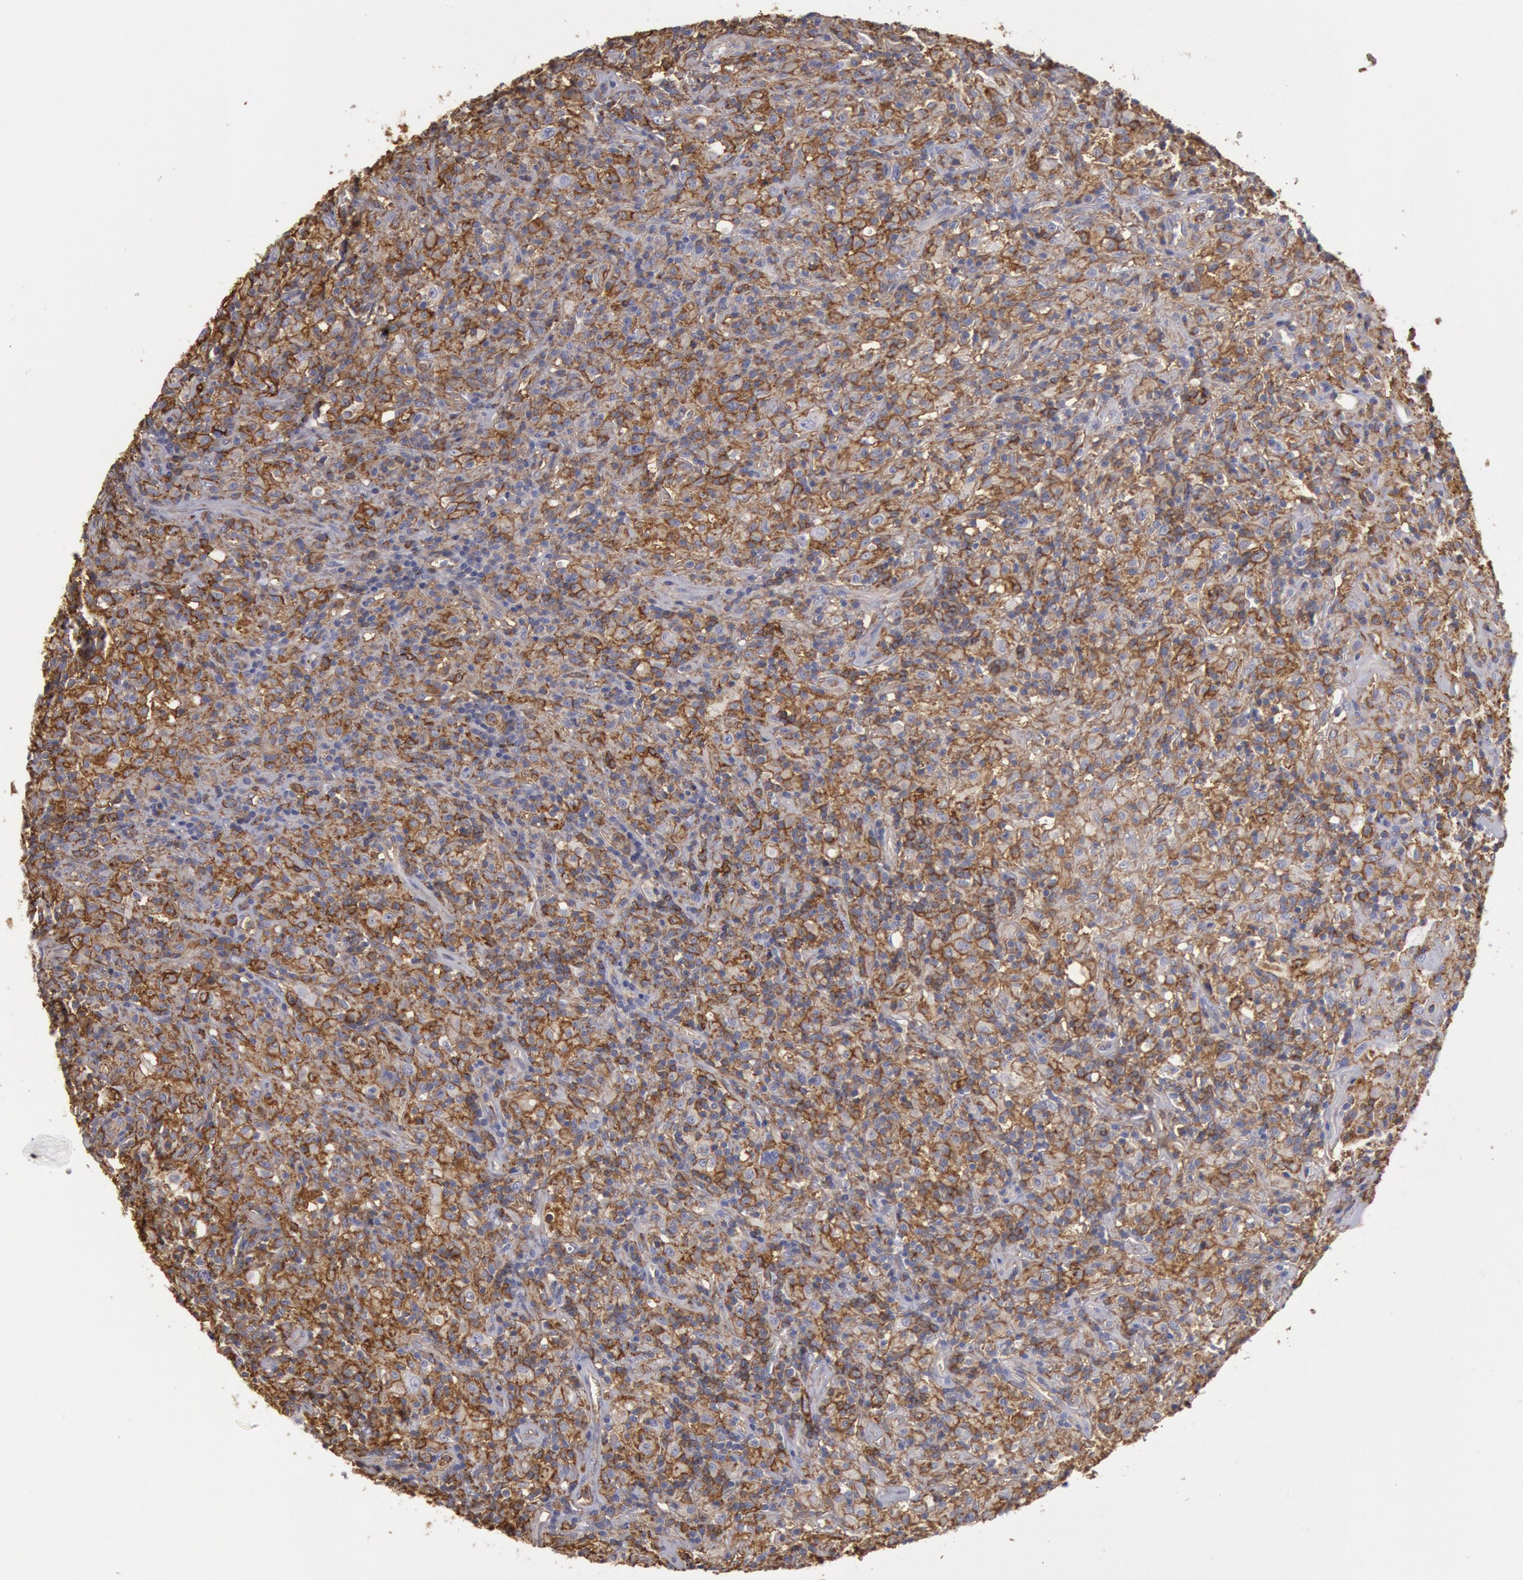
{"staining": {"intensity": "moderate", "quantity": ">75%", "location": "cytoplasmic/membranous"}, "tissue": "lymphoma", "cell_type": "Tumor cells", "image_type": "cancer", "snomed": [{"axis": "morphology", "description": "Hodgkin's disease, NOS"}, {"axis": "topography", "description": "Lymph node"}], "caption": "Immunohistochemical staining of lymphoma shows moderate cytoplasmic/membranous protein staining in approximately >75% of tumor cells.", "gene": "SNAP23", "patient": {"sex": "male", "age": 46}}